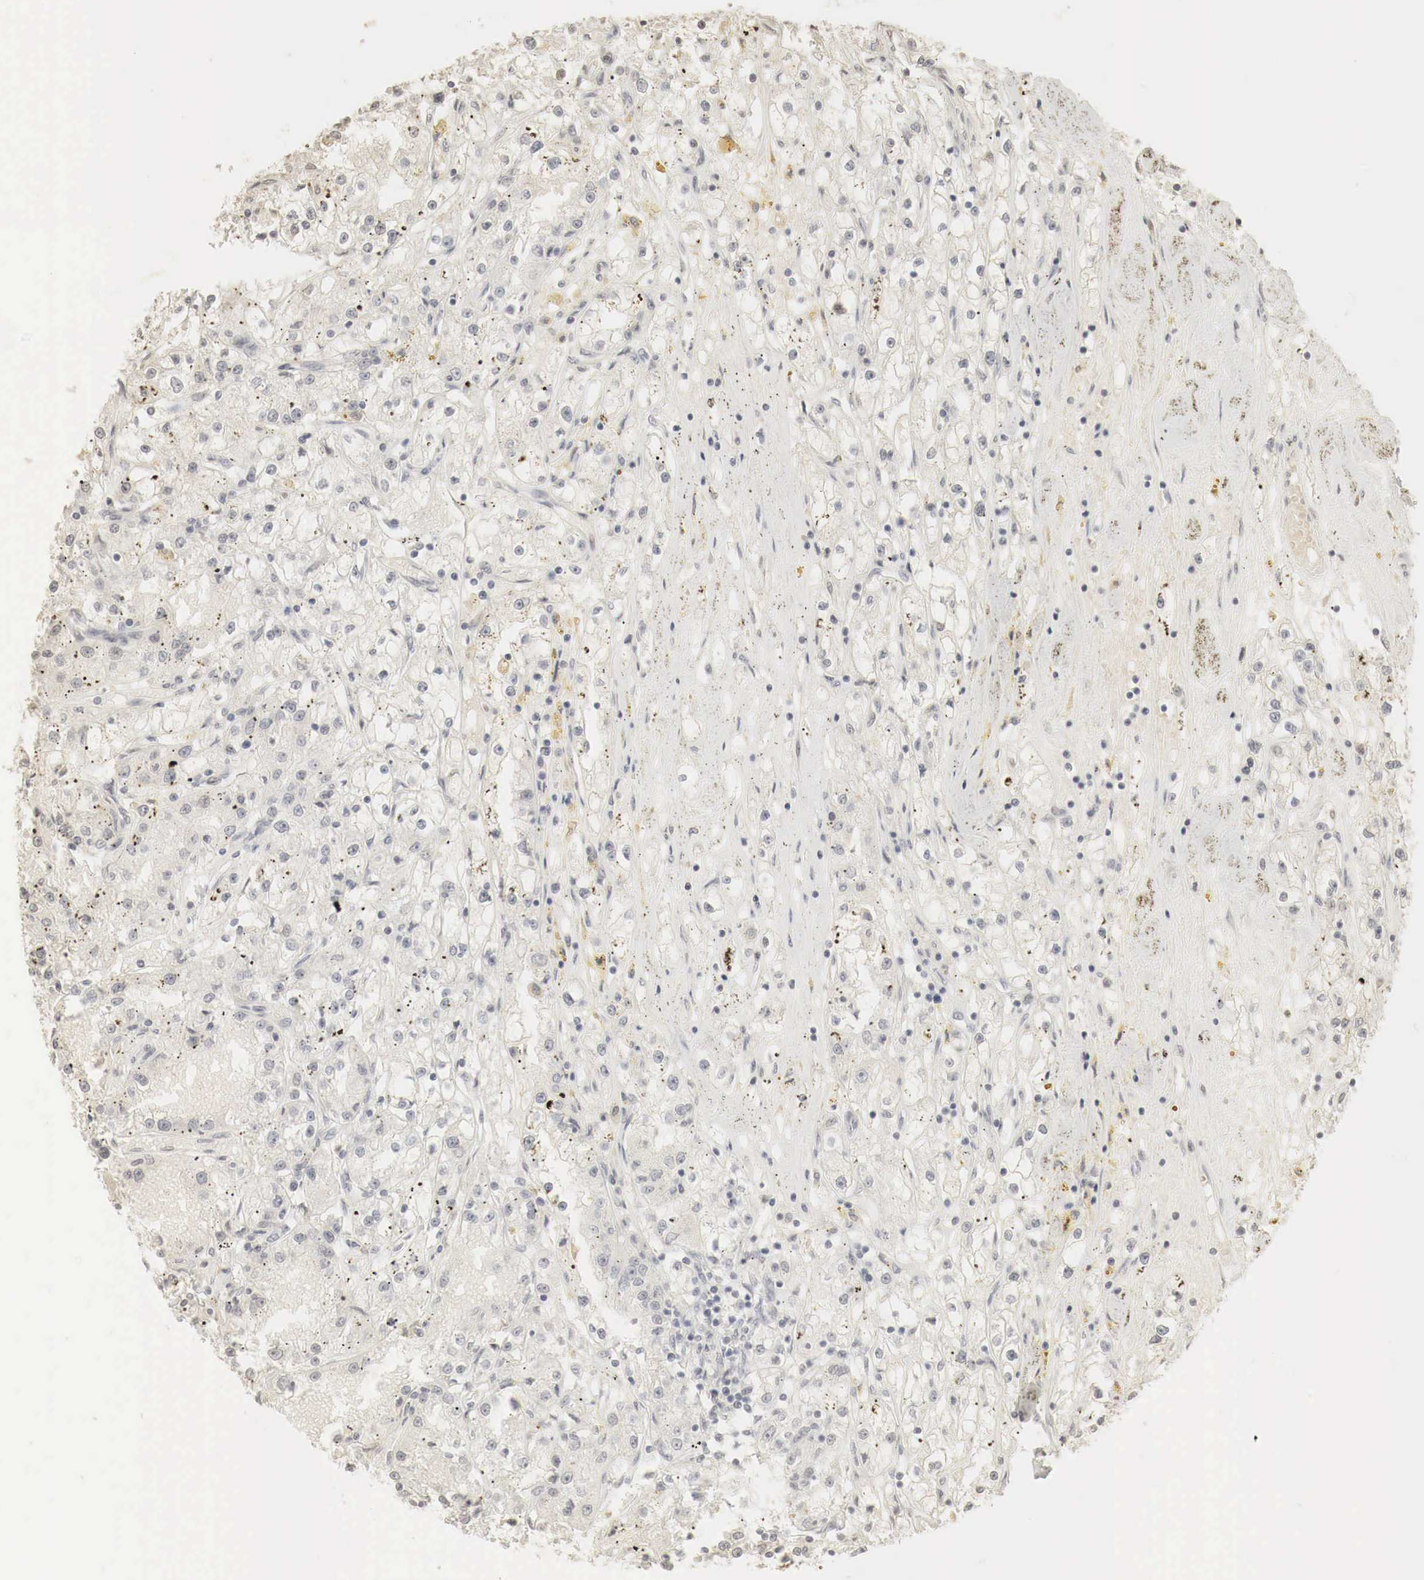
{"staining": {"intensity": "negative", "quantity": "none", "location": "none"}, "tissue": "renal cancer", "cell_type": "Tumor cells", "image_type": "cancer", "snomed": [{"axis": "morphology", "description": "Adenocarcinoma, NOS"}, {"axis": "topography", "description": "Kidney"}], "caption": "This is an immunohistochemistry image of renal cancer. There is no staining in tumor cells.", "gene": "ERBB4", "patient": {"sex": "male", "age": 56}}